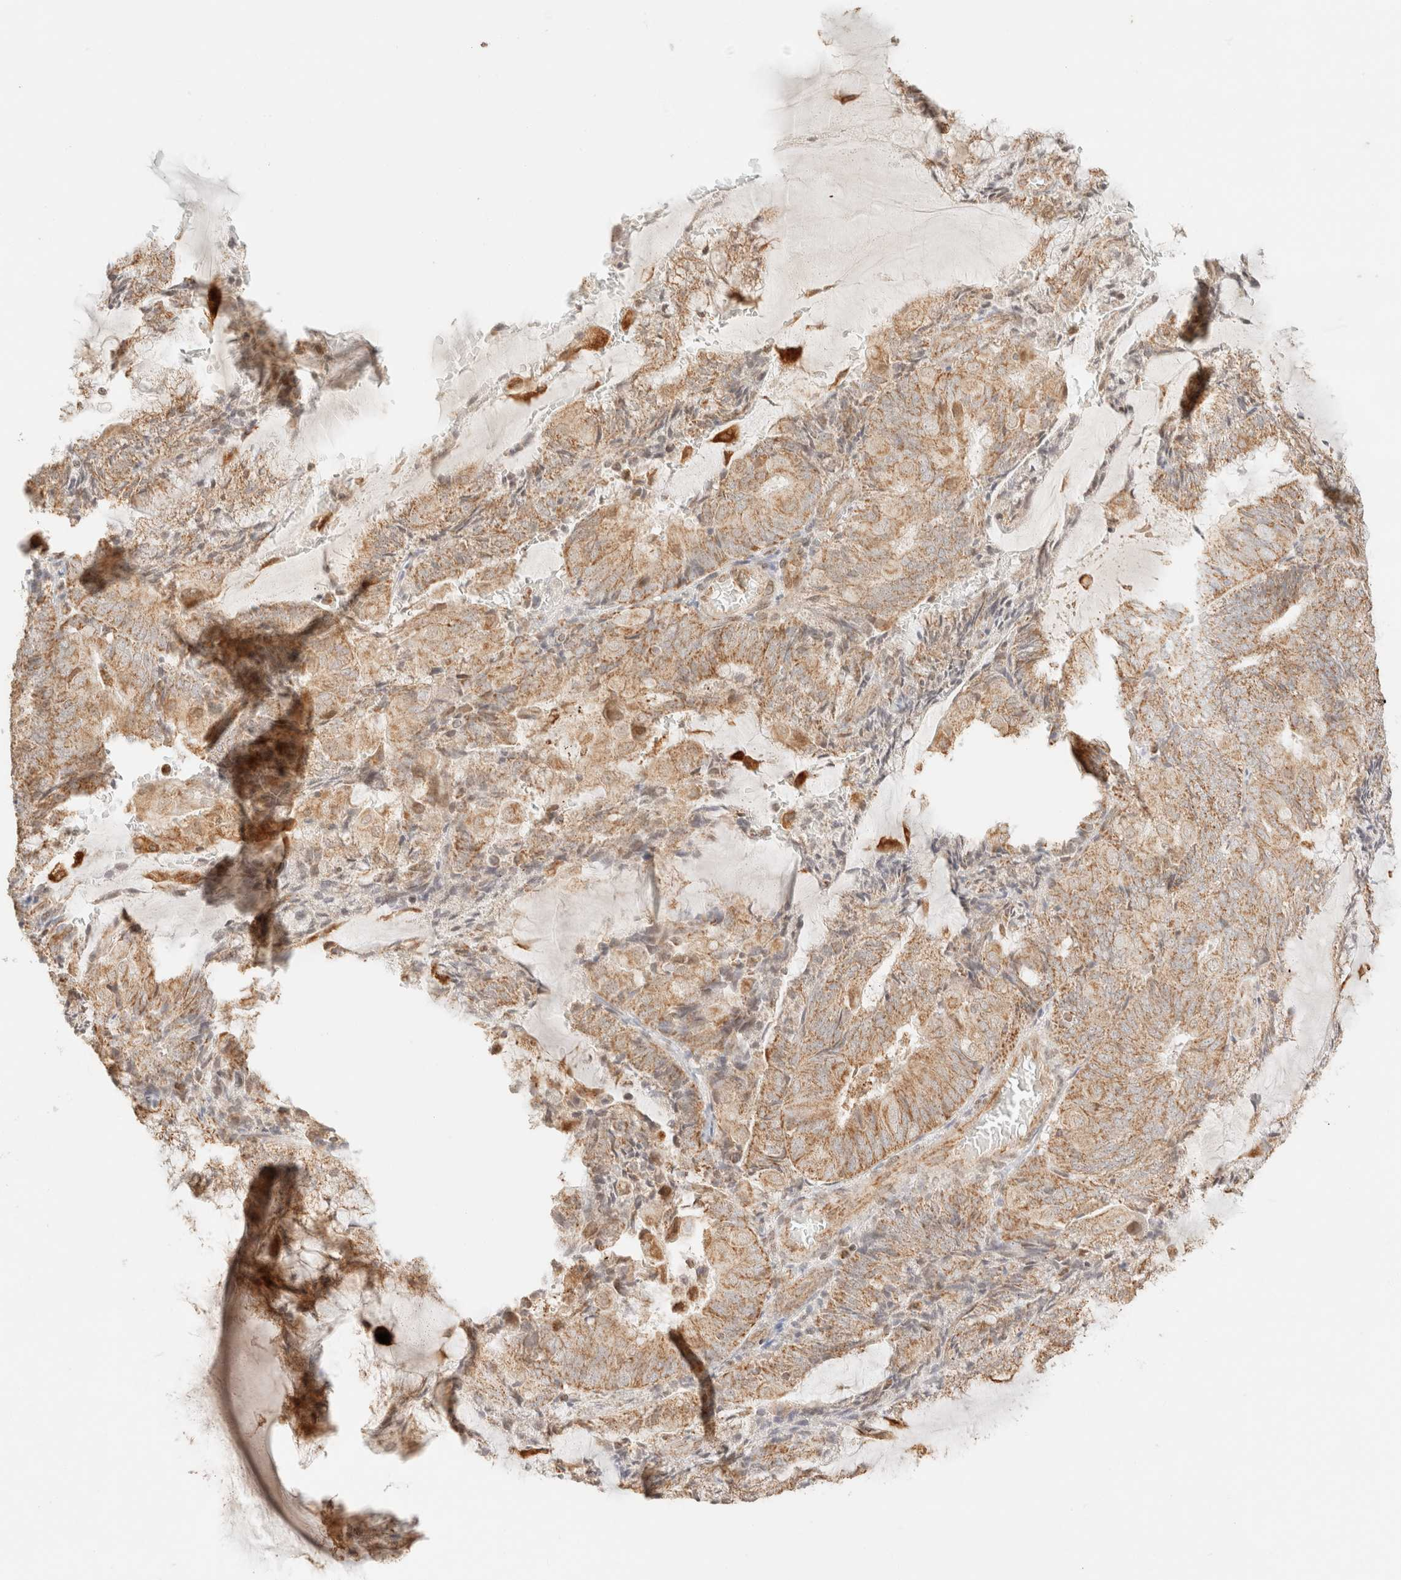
{"staining": {"intensity": "moderate", "quantity": ">75%", "location": "cytoplasmic/membranous"}, "tissue": "endometrial cancer", "cell_type": "Tumor cells", "image_type": "cancer", "snomed": [{"axis": "morphology", "description": "Adenocarcinoma, NOS"}, {"axis": "topography", "description": "Endometrium"}], "caption": "Tumor cells show medium levels of moderate cytoplasmic/membranous staining in approximately >75% of cells in human endometrial adenocarcinoma.", "gene": "TACO1", "patient": {"sex": "female", "age": 81}}